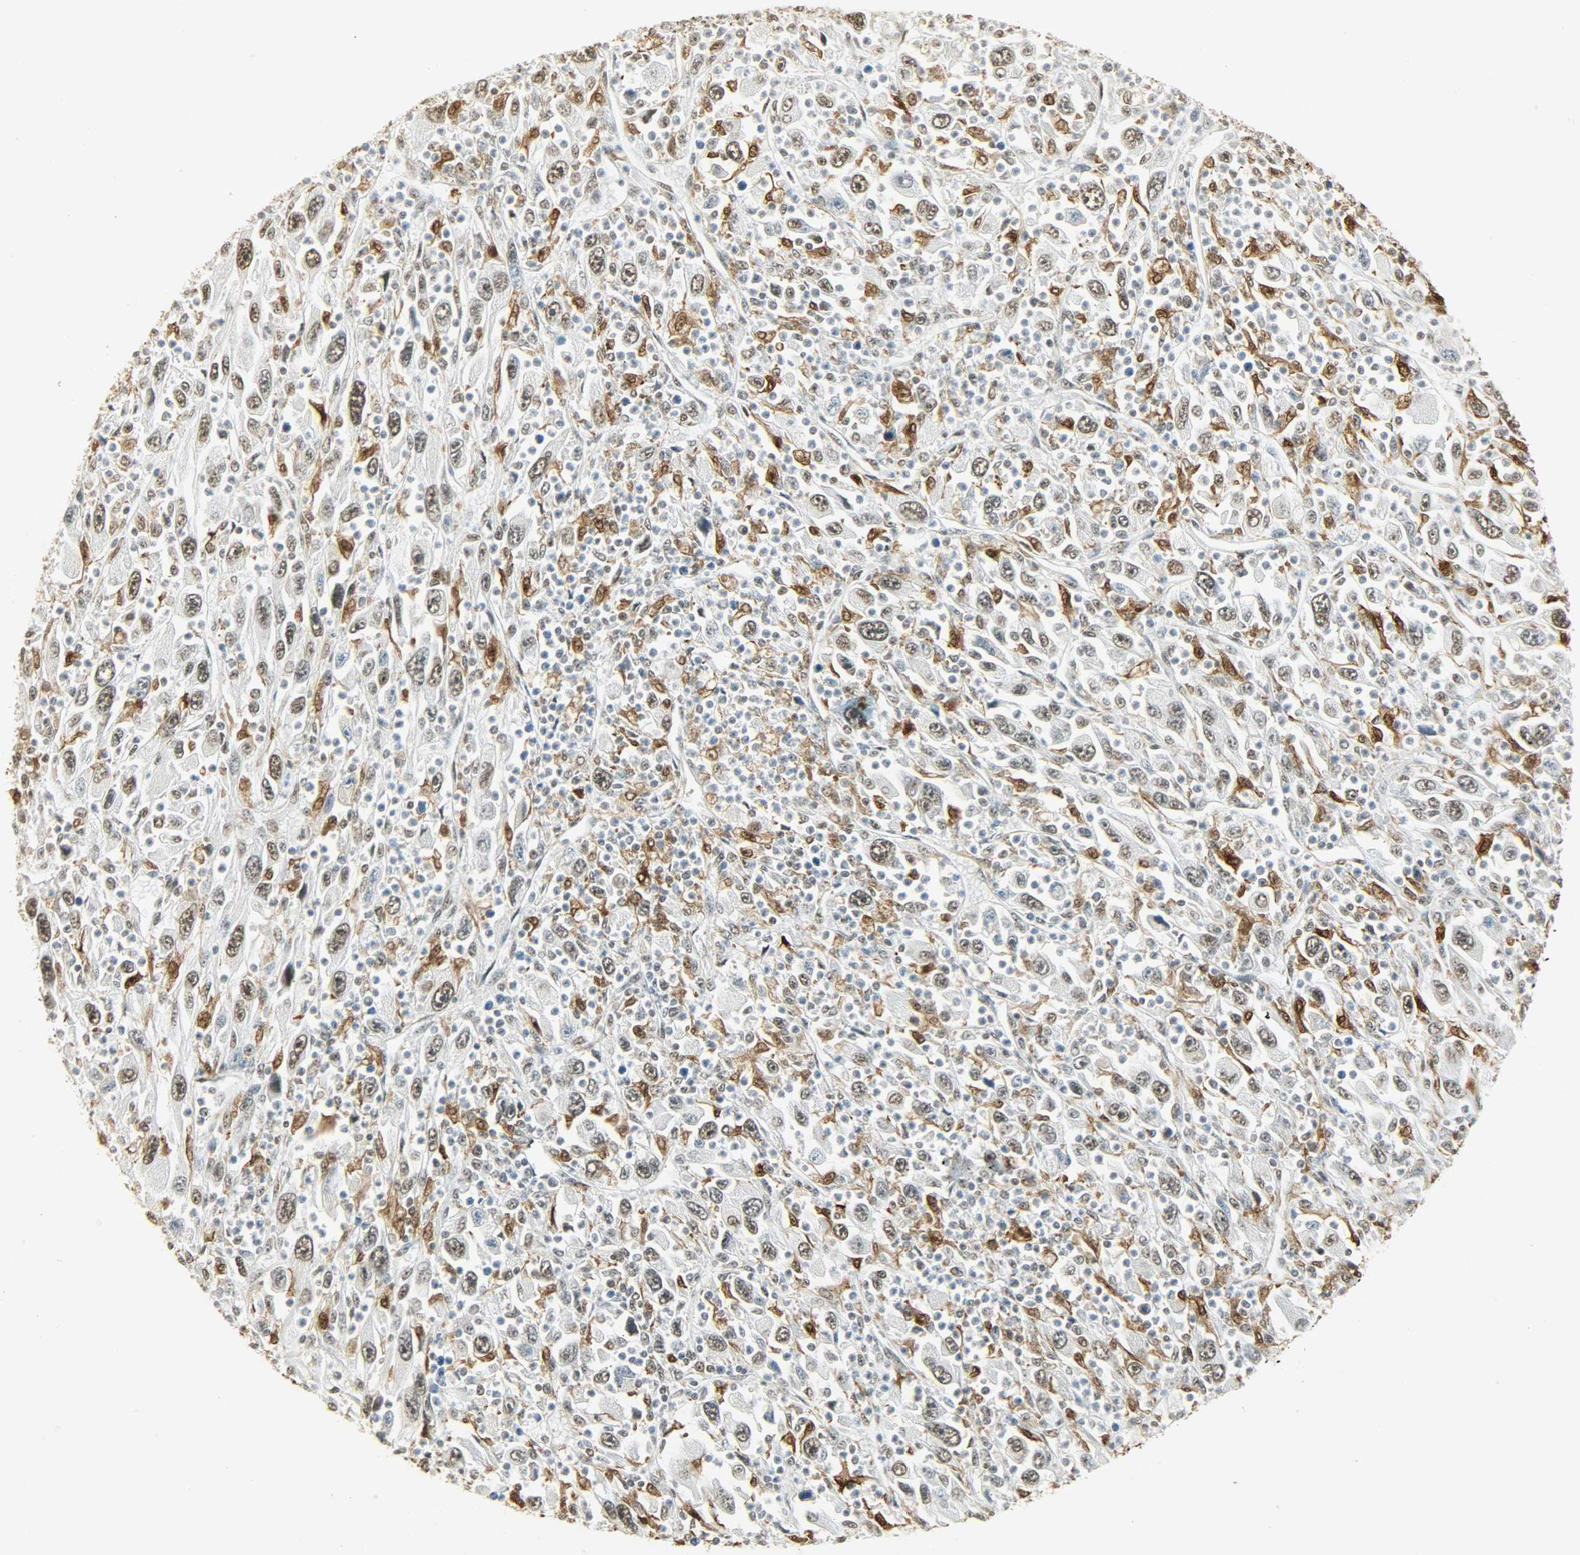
{"staining": {"intensity": "weak", "quantity": ">75%", "location": "nuclear"}, "tissue": "melanoma", "cell_type": "Tumor cells", "image_type": "cancer", "snomed": [{"axis": "morphology", "description": "Malignant melanoma, Metastatic site"}, {"axis": "topography", "description": "Skin"}], "caption": "Weak nuclear positivity for a protein is seen in approximately >75% of tumor cells of malignant melanoma (metastatic site) using IHC.", "gene": "NGFR", "patient": {"sex": "female", "age": 56}}